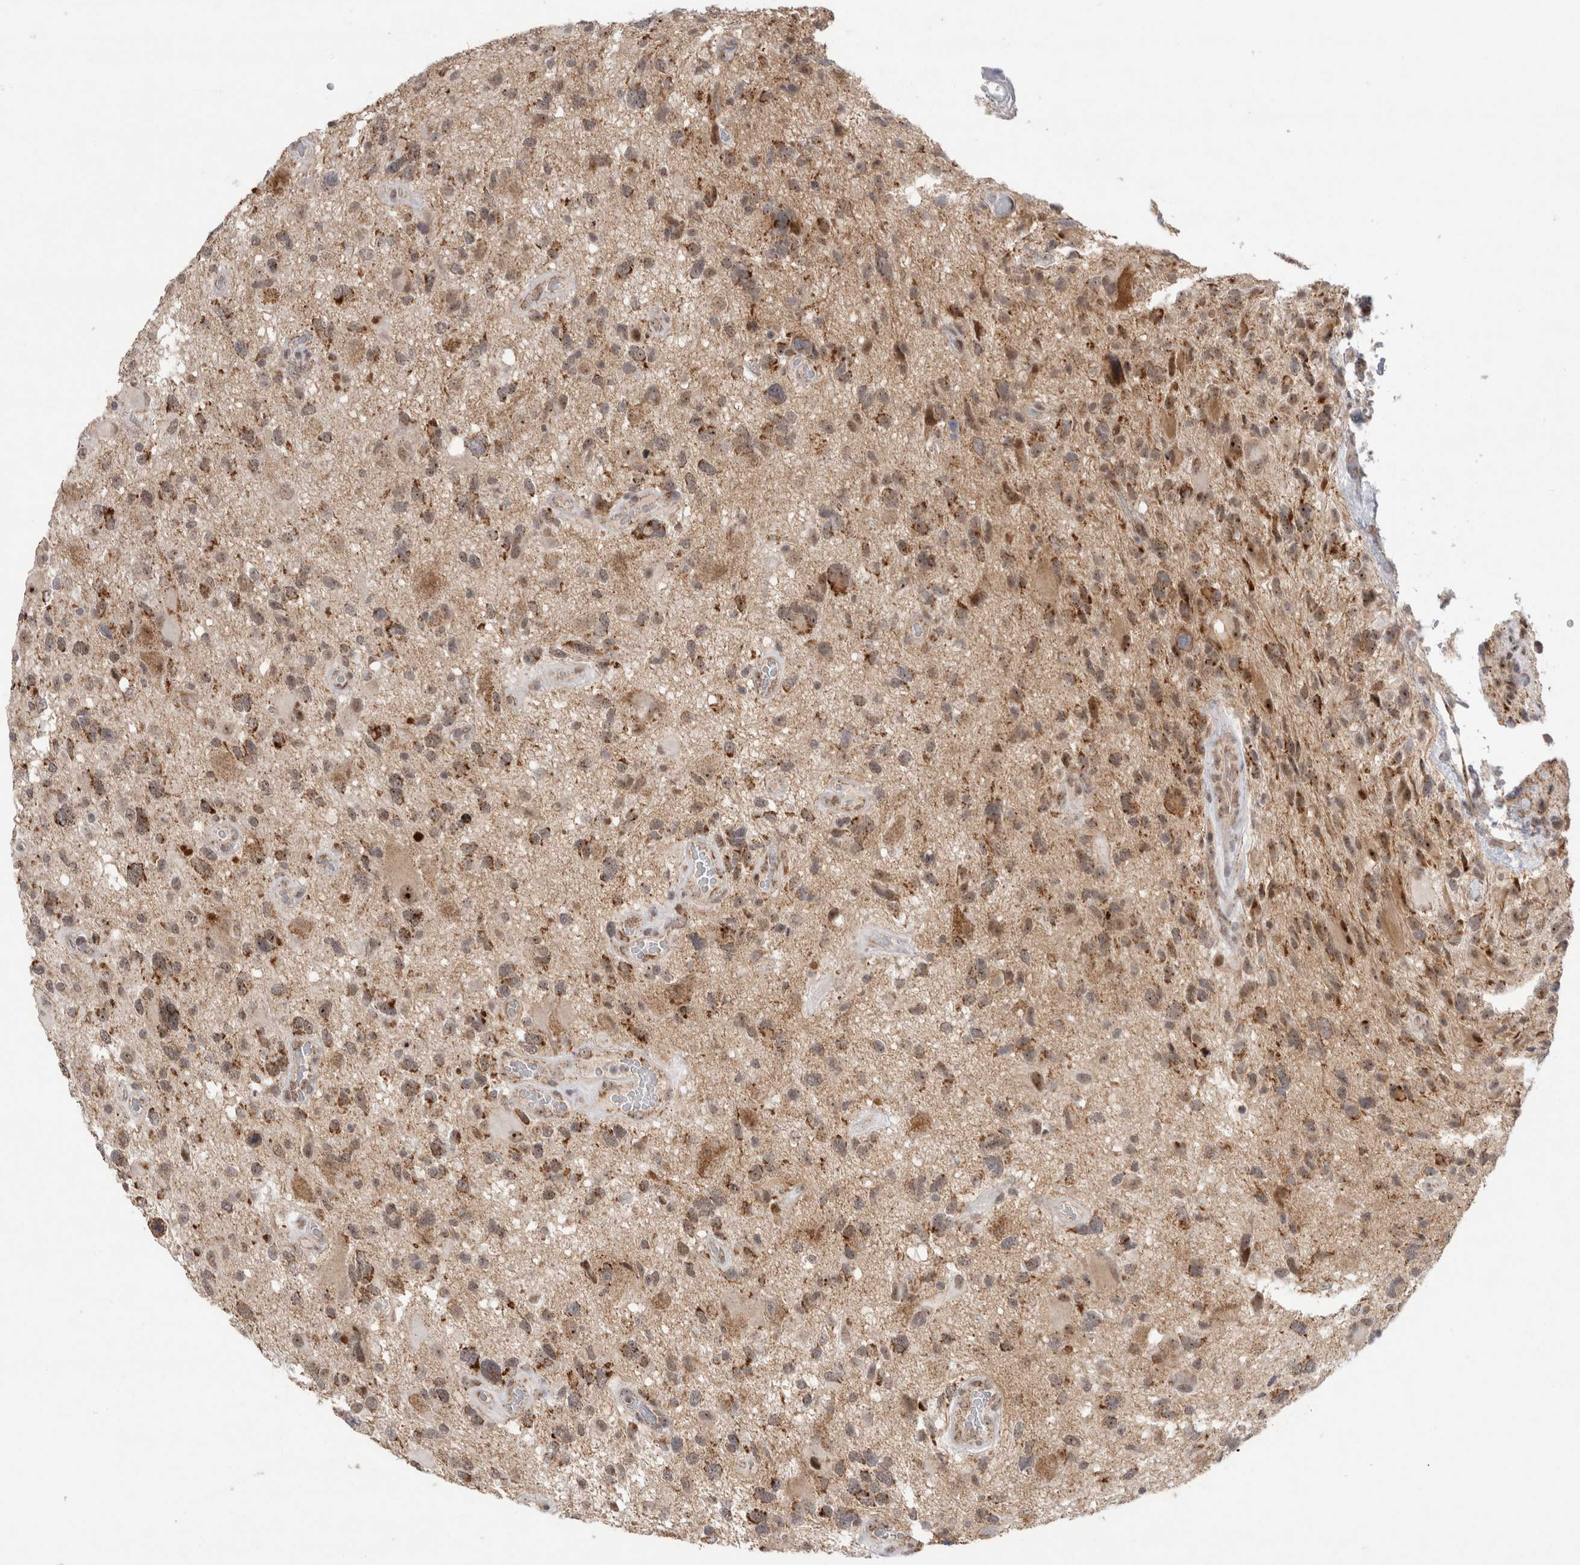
{"staining": {"intensity": "moderate", "quantity": "25%-75%", "location": "cytoplasmic/membranous,nuclear"}, "tissue": "glioma", "cell_type": "Tumor cells", "image_type": "cancer", "snomed": [{"axis": "morphology", "description": "Glioma, malignant, High grade"}, {"axis": "topography", "description": "Brain"}], "caption": "Protein staining exhibits moderate cytoplasmic/membranous and nuclear expression in about 25%-75% of tumor cells in glioma. Nuclei are stained in blue.", "gene": "MRPL37", "patient": {"sex": "male", "age": 33}}